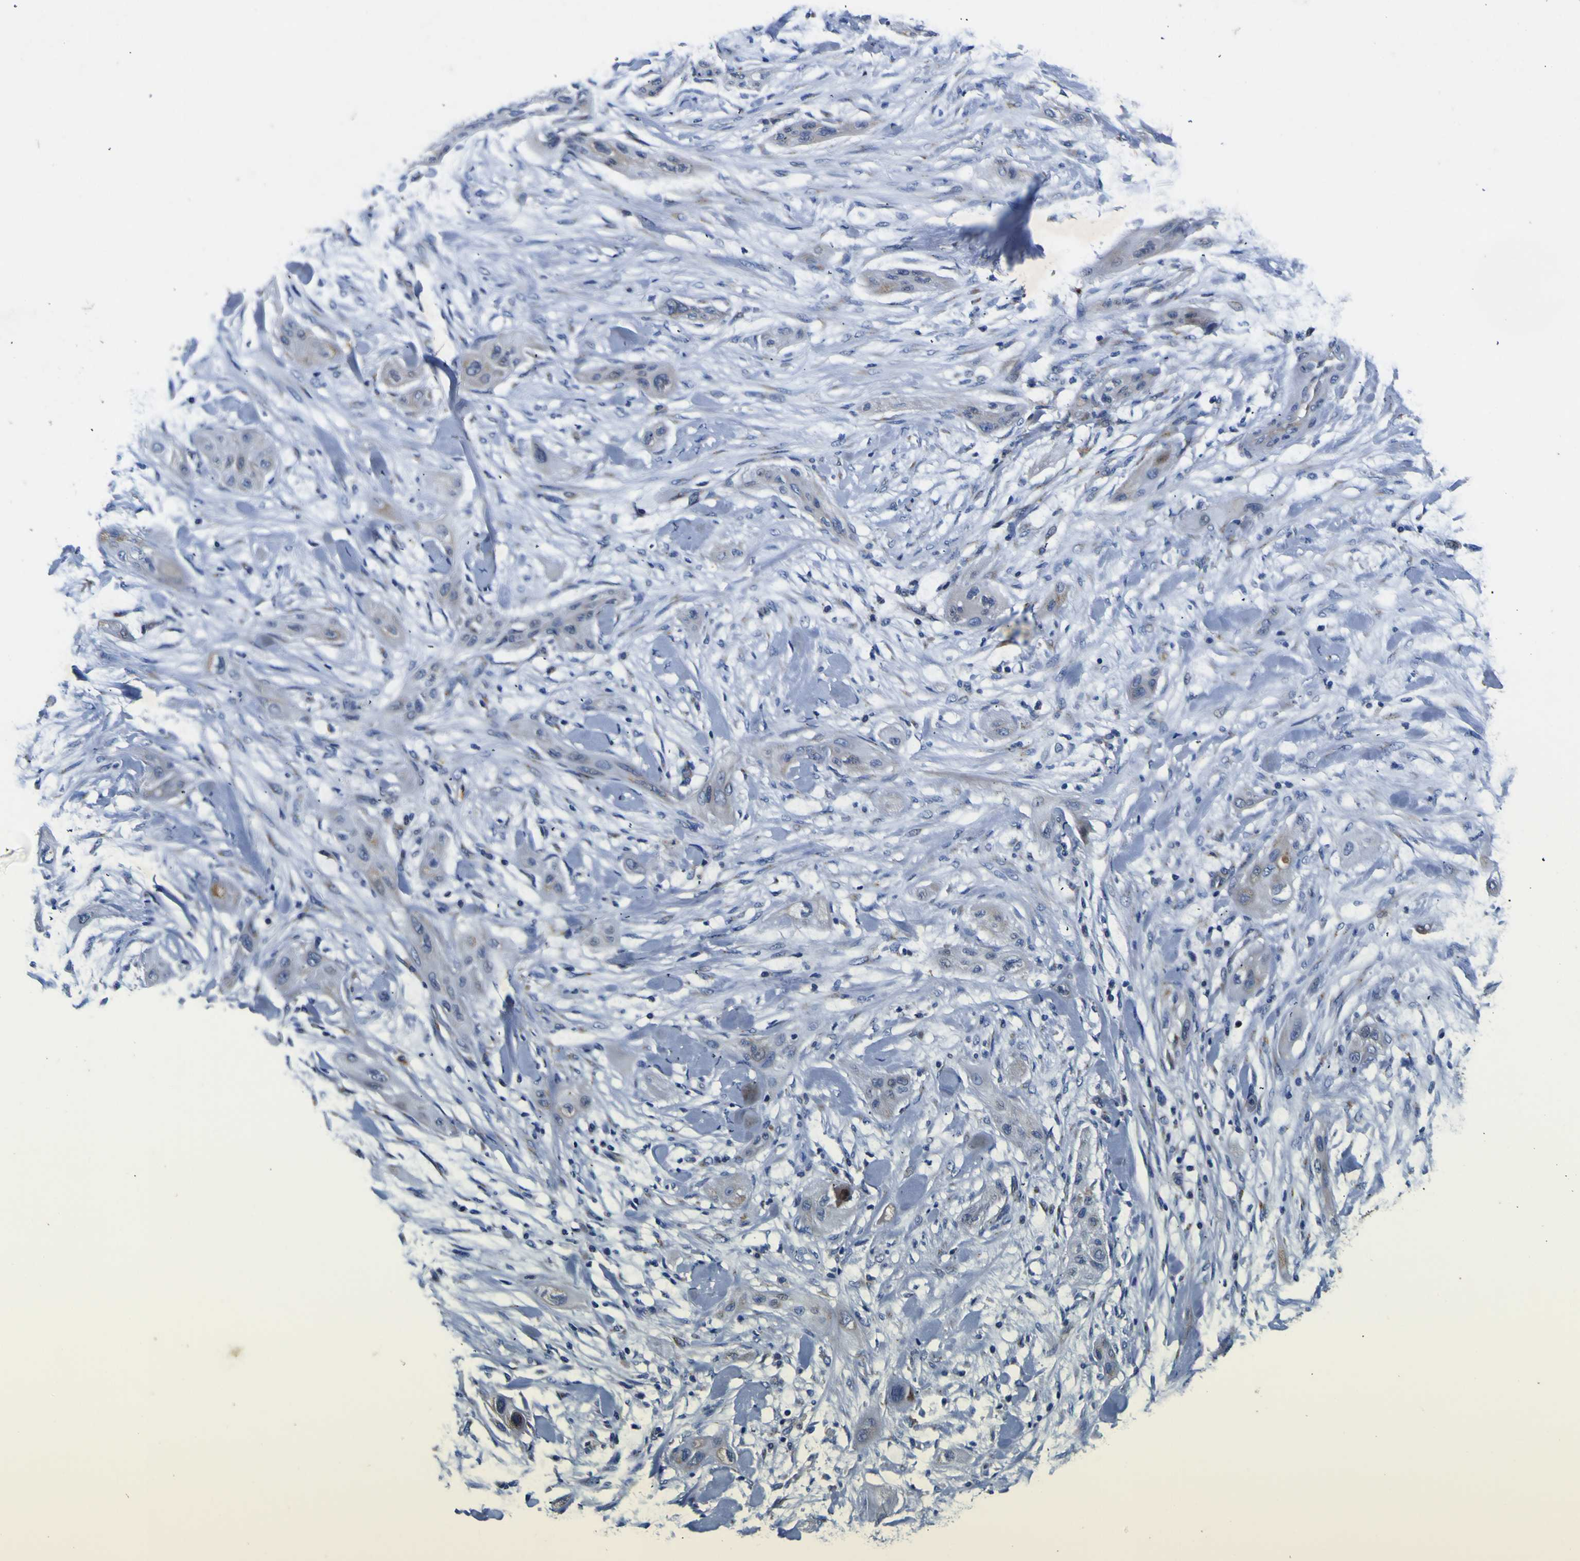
{"staining": {"intensity": "negative", "quantity": "none", "location": "none"}, "tissue": "lung cancer", "cell_type": "Tumor cells", "image_type": "cancer", "snomed": [{"axis": "morphology", "description": "Squamous cell carcinoma, NOS"}, {"axis": "topography", "description": "Lung"}], "caption": "This is a micrograph of IHC staining of lung cancer, which shows no expression in tumor cells.", "gene": "COA1", "patient": {"sex": "female", "age": 47}}